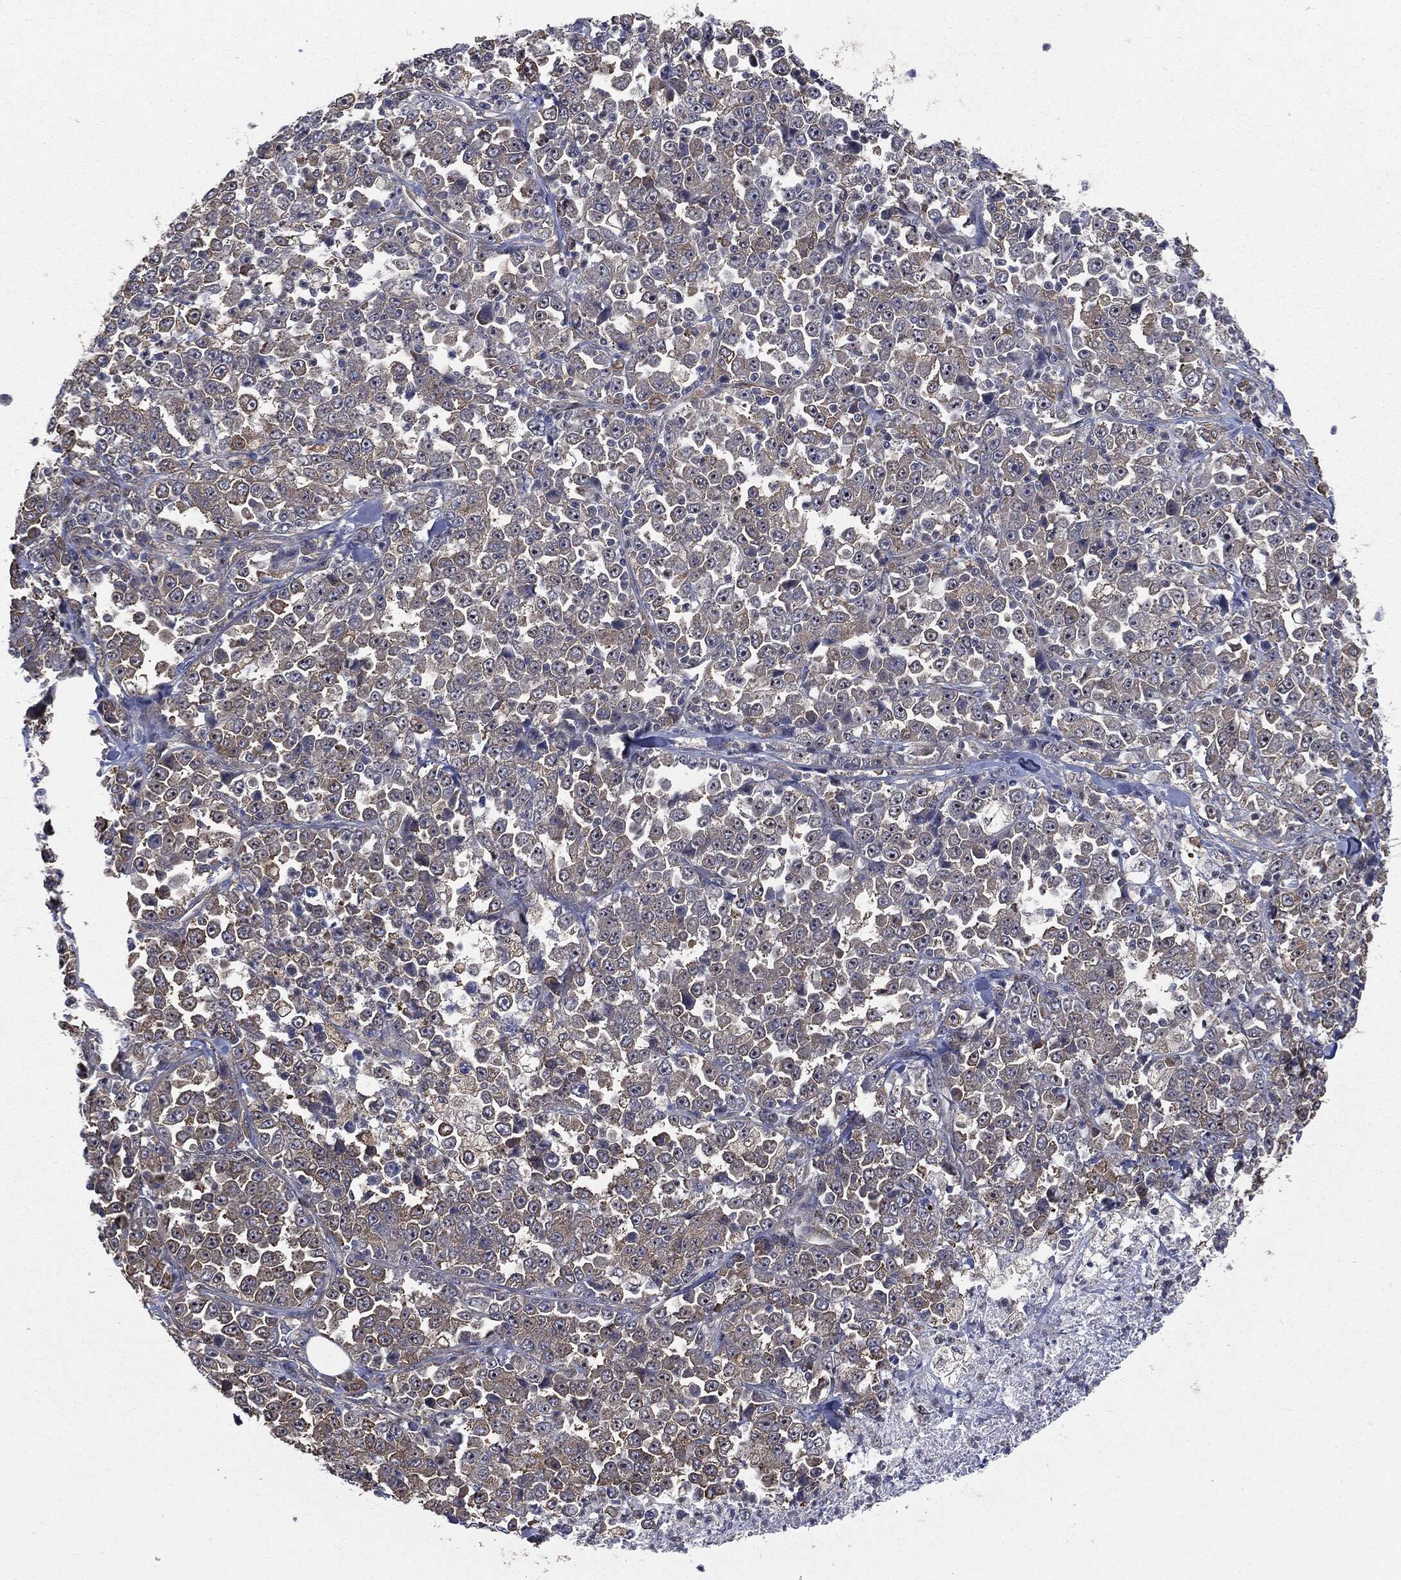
{"staining": {"intensity": "negative", "quantity": "none", "location": "none"}, "tissue": "stomach cancer", "cell_type": "Tumor cells", "image_type": "cancer", "snomed": [{"axis": "morphology", "description": "Normal tissue, NOS"}, {"axis": "morphology", "description": "Adenocarcinoma, NOS"}, {"axis": "topography", "description": "Stomach, upper"}, {"axis": "topography", "description": "Stomach"}], "caption": "Protein analysis of stomach adenocarcinoma reveals no significant staining in tumor cells.", "gene": "TRMT1L", "patient": {"sex": "male", "age": 59}}